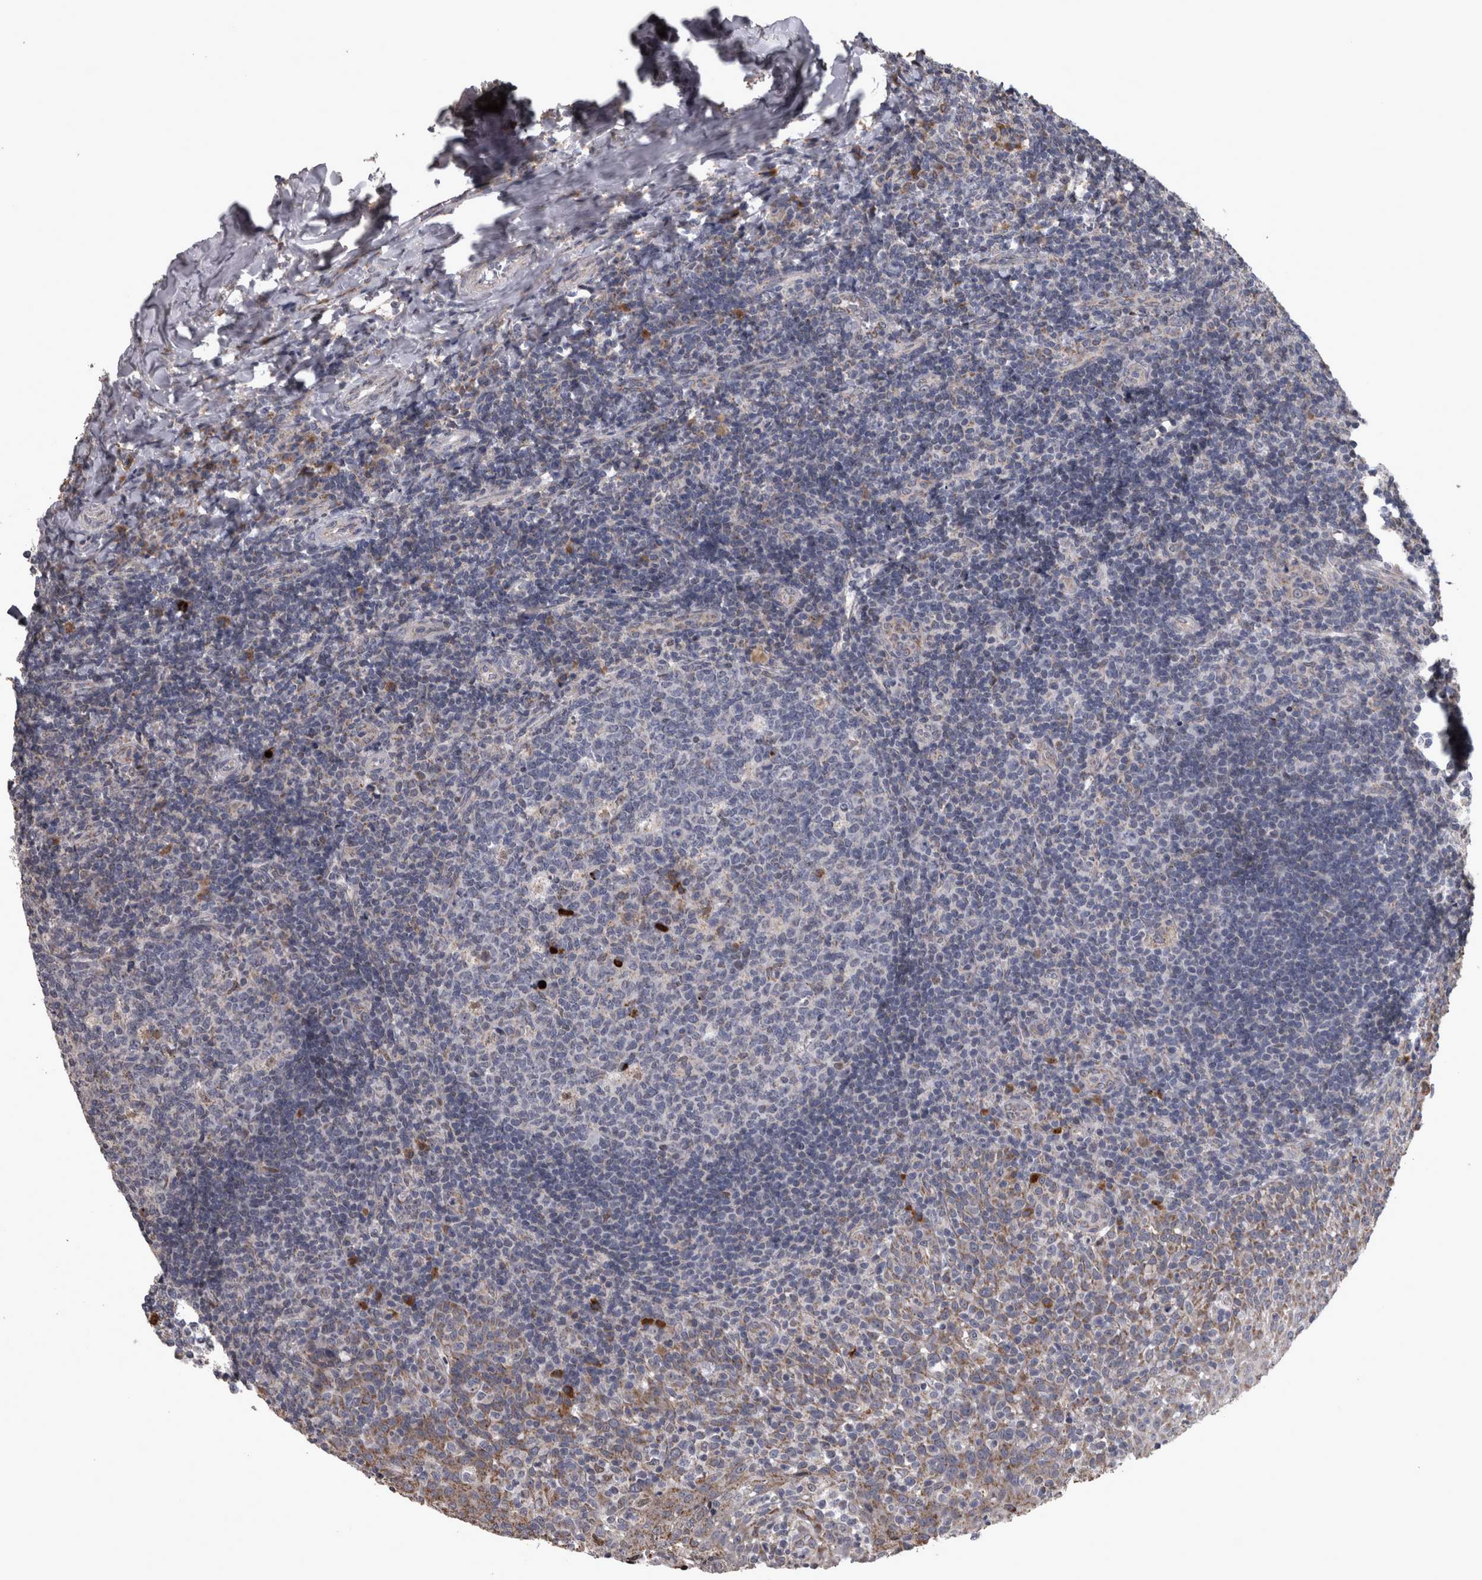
{"staining": {"intensity": "negative", "quantity": "none", "location": "none"}, "tissue": "tonsil", "cell_type": "Germinal center cells", "image_type": "normal", "snomed": [{"axis": "morphology", "description": "Normal tissue, NOS"}, {"axis": "topography", "description": "Tonsil"}], "caption": "DAB (3,3'-diaminobenzidine) immunohistochemical staining of unremarkable tonsil displays no significant expression in germinal center cells.", "gene": "DBT", "patient": {"sex": "female", "age": 19}}